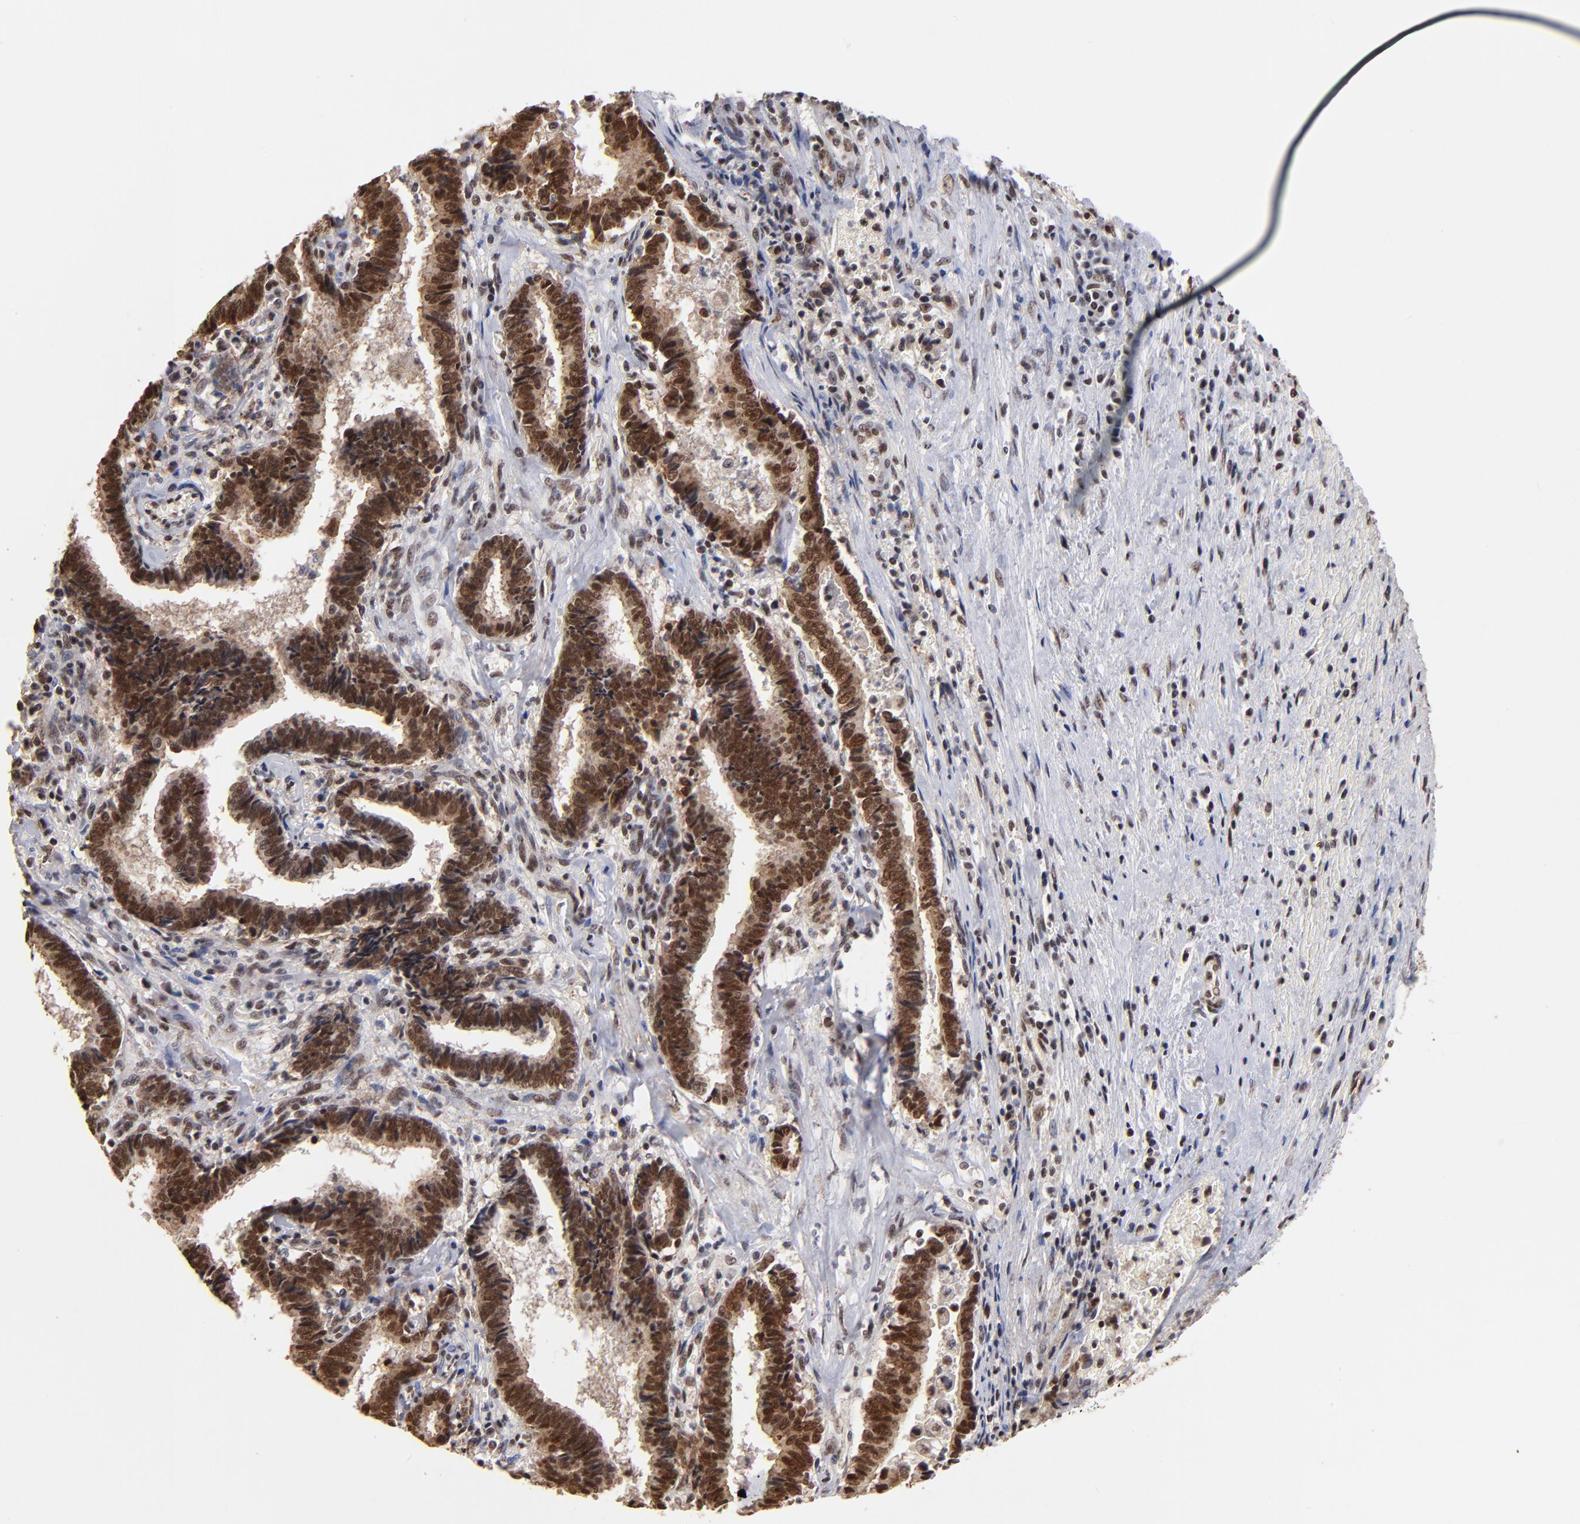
{"staining": {"intensity": "strong", "quantity": ">75%", "location": "cytoplasmic/membranous,nuclear"}, "tissue": "liver cancer", "cell_type": "Tumor cells", "image_type": "cancer", "snomed": [{"axis": "morphology", "description": "Cholangiocarcinoma"}, {"axis": "topography", "description": "Liver"}], "caption": "Liver cancer stained for a protein exhibits strong cytoplasmic/membranous and nuclear positivity in tumor cells. The staining is performed using DAB brown chromogen to label protein expression. The nuclei are counter-stained blue using hematoxylin.", "gene": "ZNF146", "patient": {"sex": "male", "age": 57}}